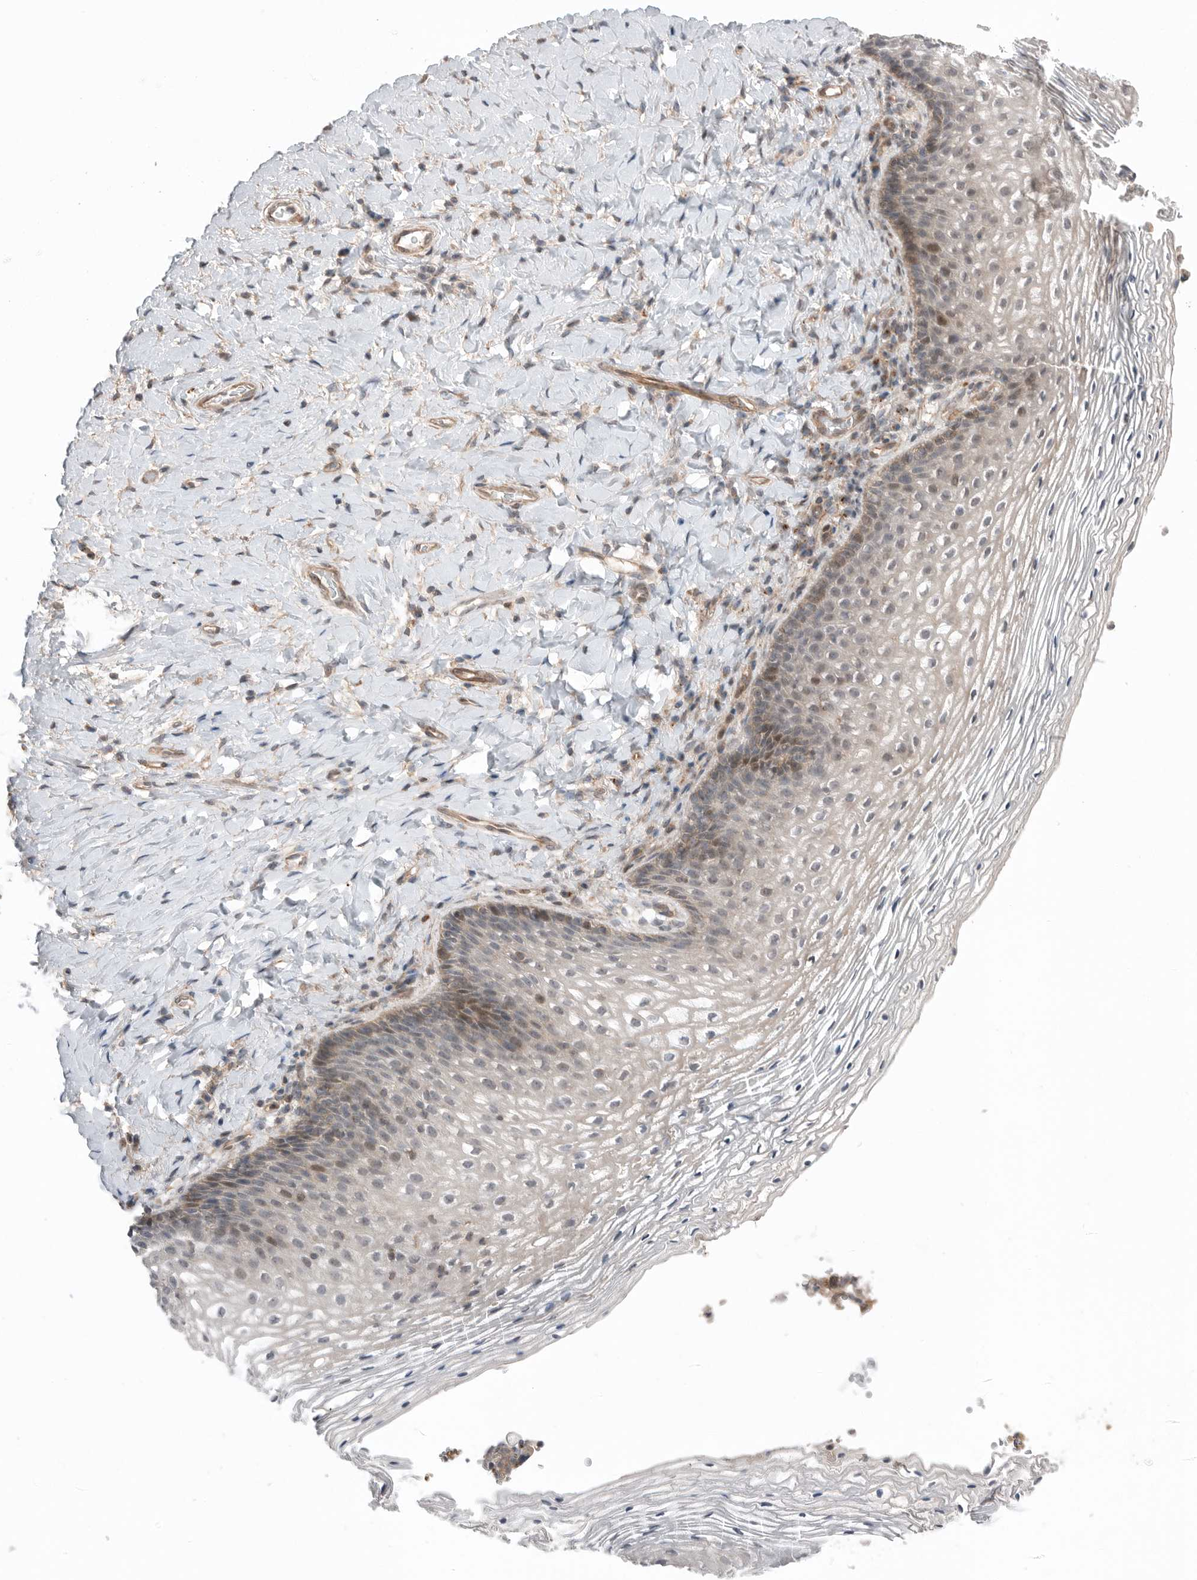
{"staining": {"intensity": "weak", "quantity": "<25%", "location": "cytoplasmic/membranous,nuclear"}, "tissue": "vagina", "cell_type": "Squamous epithelial cells", "image_type": "normal", "snomed": [{"axis": "morphology", "description": "Normal tissue, NOS"}, {"axis": "topography", "description": "Vagina"}], "caption": "Vagina was stained to show a protein in brown. There is no significant positivity in squamous epithelial cells. (Immunohistochemistry (ihc), brightfield microscopy, high magnification).", "gene": "PEAK1", "patient": {"sex": "female", "age": 60}}